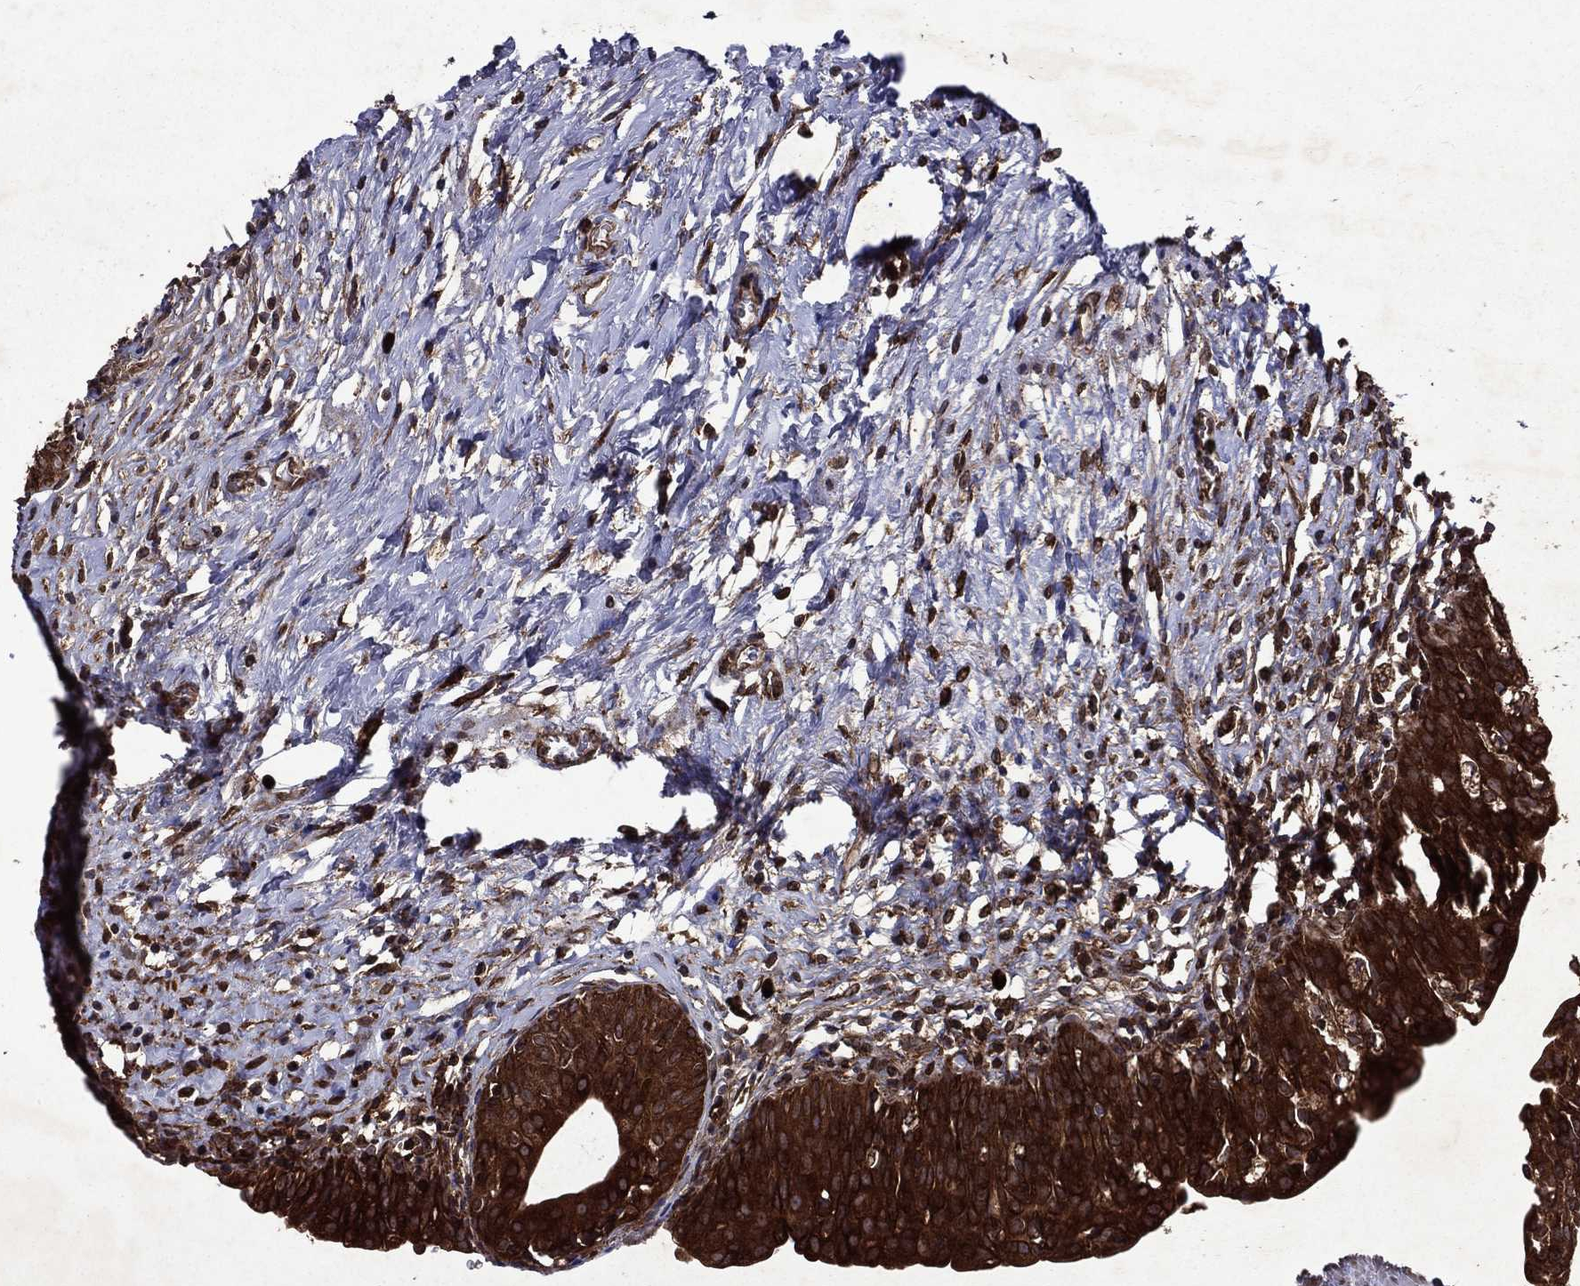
{"staining": {"intensity": "strong", "quantity": ">75%", "location": "cytoplasmic/membranous"}, "tissue": "urinary bladder", "cell_type": "Urothelial cells", "image_type": "normal", "snomed": [{"axis": "morphology", "description": "Normal tissue, NOS"}, {"axis": "topography", "description": "Urinary bladder"}], "caption": "Immunohistochemical staining of unremarkable human urinary bladder exhibits high levels of strong cytoplasmic/membranous expression in about >75% of urothelial cells. (DAB (3,3'-diaminobenzidine) IHC with brightfield microscopy, high magnification).", "gene": "EIF2B4", "patient": {"sex": "male", "age": 76}}